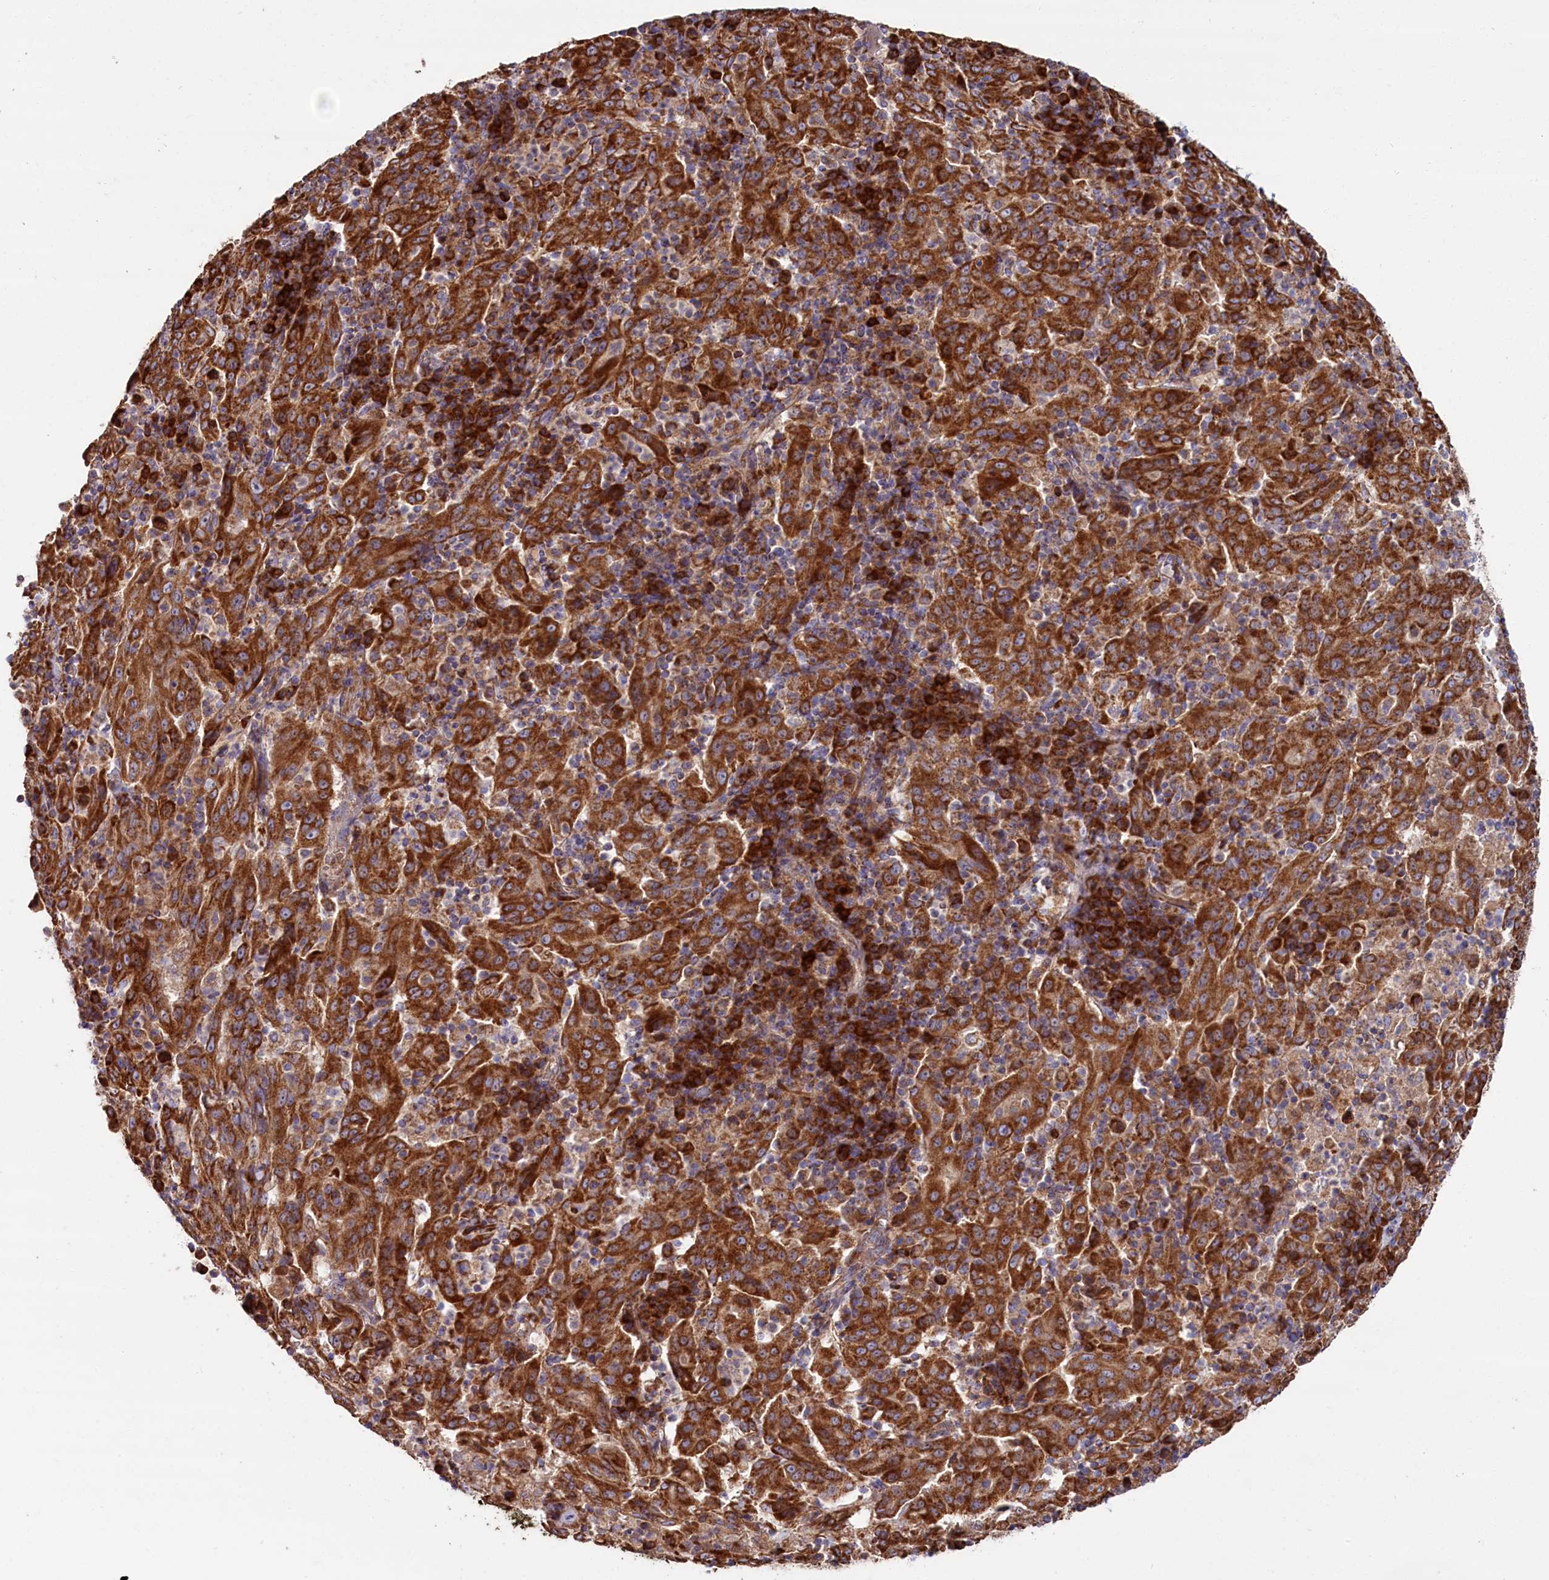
{"staining": {"intensity": "strong", "quantity": ">75%", "location": "cytoplasmic/membranous"}, "tissue": "pancreatic cancer", "cell_type": "Tumor cells", "image_type": "cancer", "snomed": [{"axis": "morphology", "description": "Adenocarcinoma, NOS"}, {"axis": "topography", "description": "Pancreas"}], "caption": "Human adenocarcinoma (pancreatic) stained for a protein (brown) demonstrates strong cytoplasmic/membranous positive positivity in approximately >75% of tumor cells.", "gene": "ZSWIM1", "patient": {"sex": "male", "age": 63}}